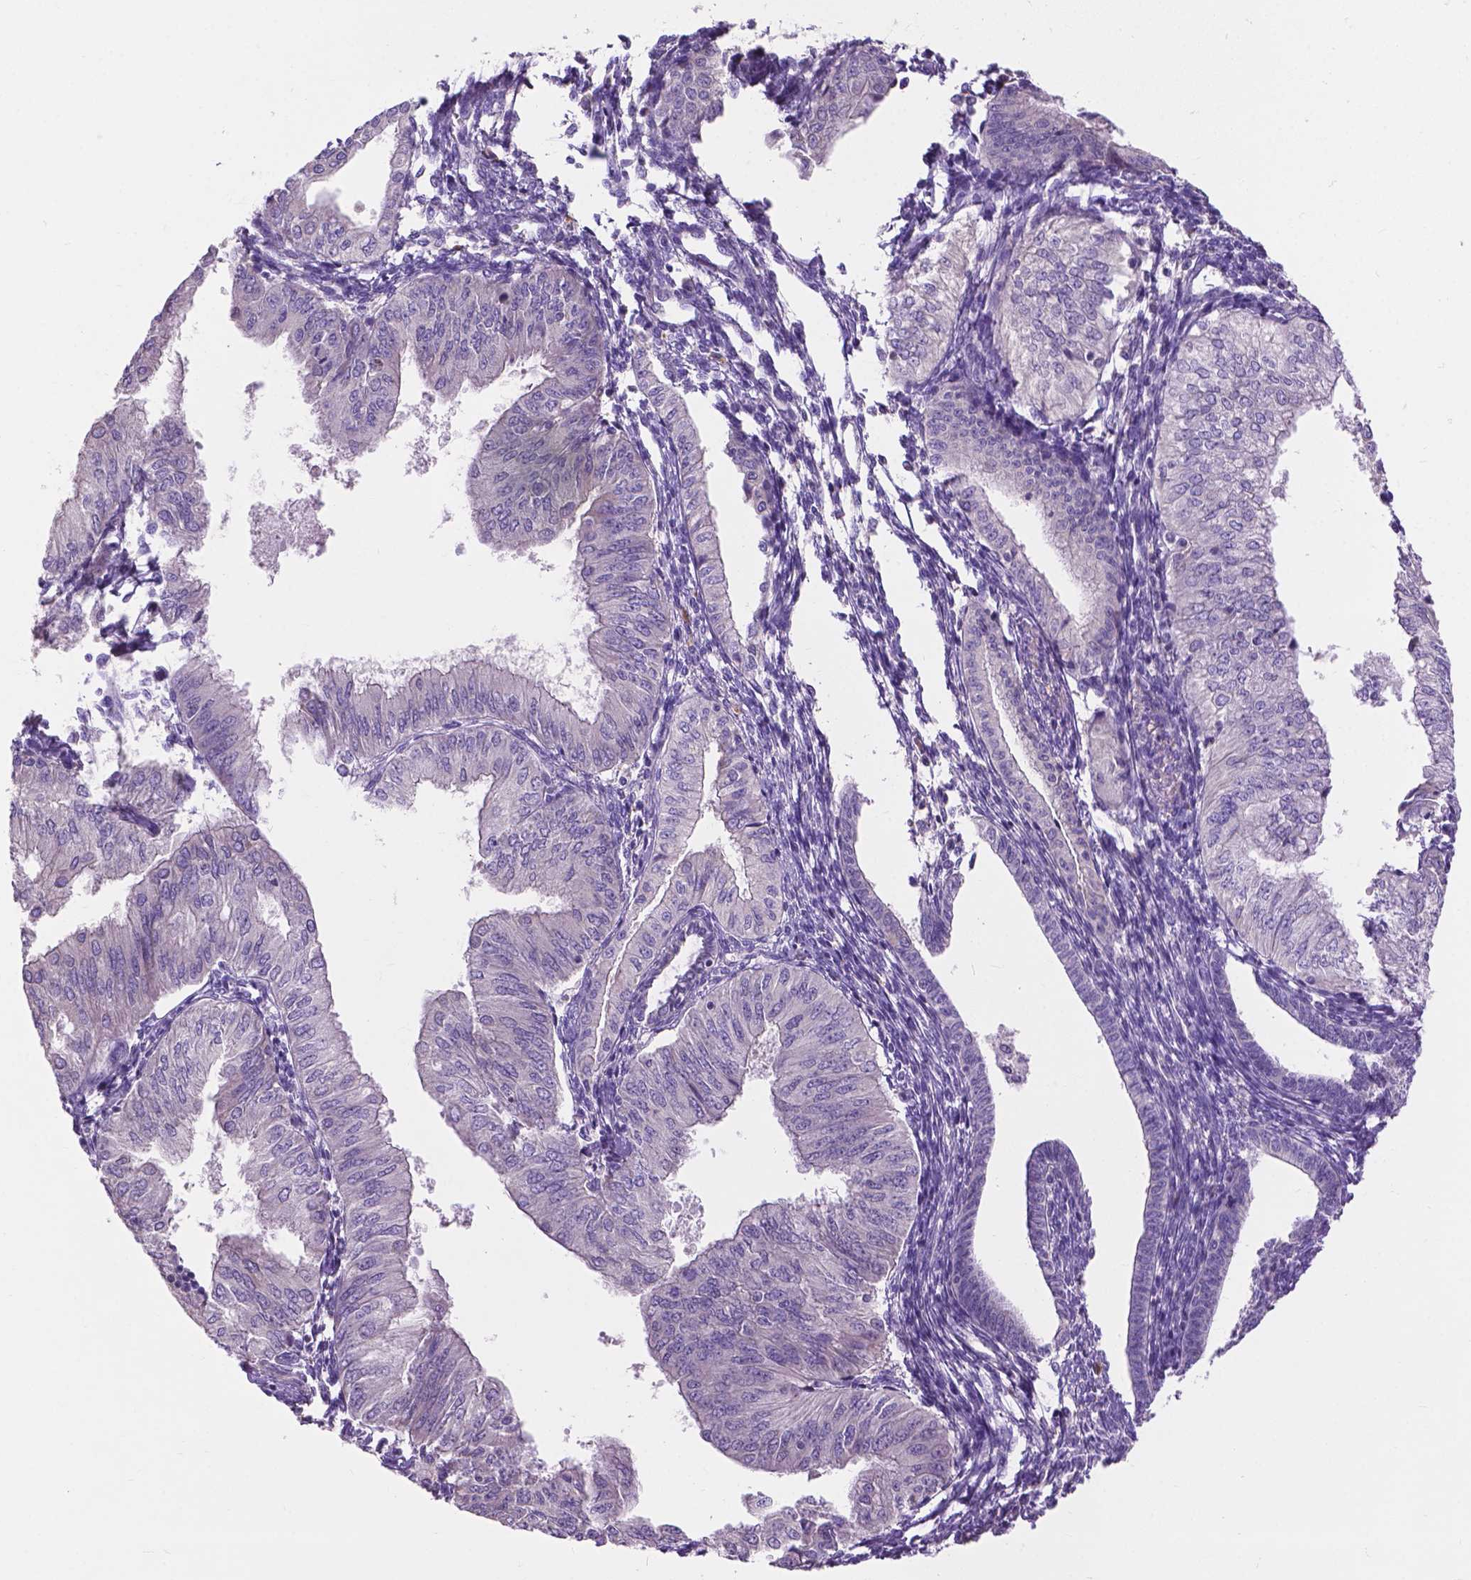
{"staining": {"intensity": "negative", "quantity": "none", "location": "none"}, "tissue": "endometrial cancer", "cell_type": "Tumor cells", "image_type": "cancer", "snomed": [{"axis": "morphology", "description": "Adenocarcinoma, NOS"}, {"axis": "topography", "description": "Endometrium"}], "caption": "Protein analysis of adenocarcinoma (endometrial) reveals no significant expression in tumor cells.", "gene": "NOXO1", "patient": {"sex": "female", "age": 53}}